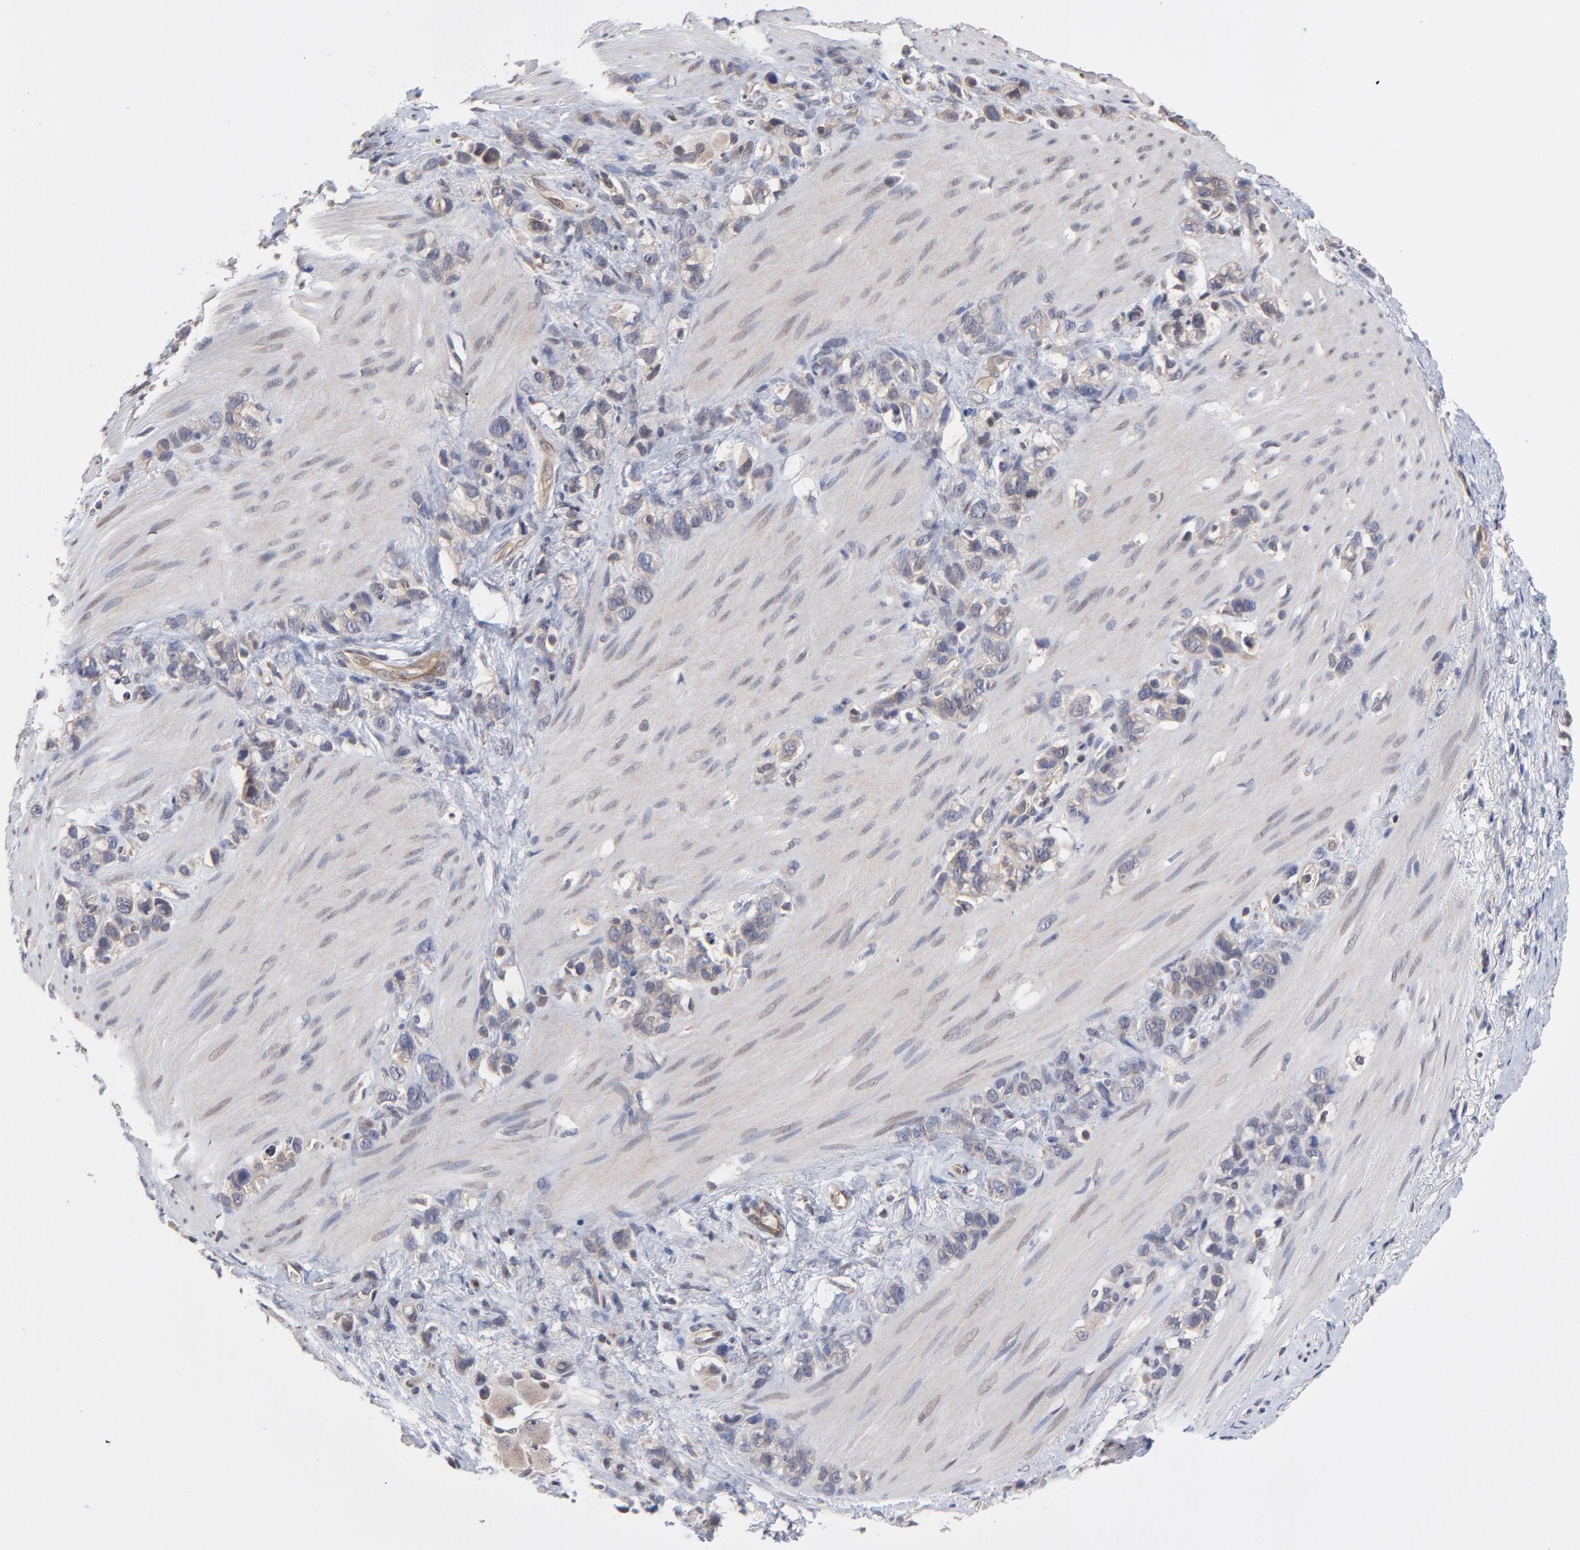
{"staining": {"intensity": "weak", "quantity": ">75%", "location": "cytoplasmic/membranous"}, "tissue": "stomach cancer", "cell_type": "Tumor cells", "image_type": "cancer", "snomed": [{"axis": "morphology", "description": "Normal tissue, NOS"}, {"axis": "morphology", "description": "Adenocarcinoma, NOS"}, {"axis": "morphology", "description": "Adenocarcinoma, High grade"}, {"axis": "topography", "description": "Stomach, upper"}, {"axis": "topography", "description": "Stomach"}], "caption": "The histopathology image demonstrates immunohistochemical staining of adenocarcinoma (high-grade) (stomach). There is weak cytoplasmic/membranous expression is identified in approximately >75% of tumor cells.", "gene": "ZNF157", "patient": {"sex": "female", "age": 65}}